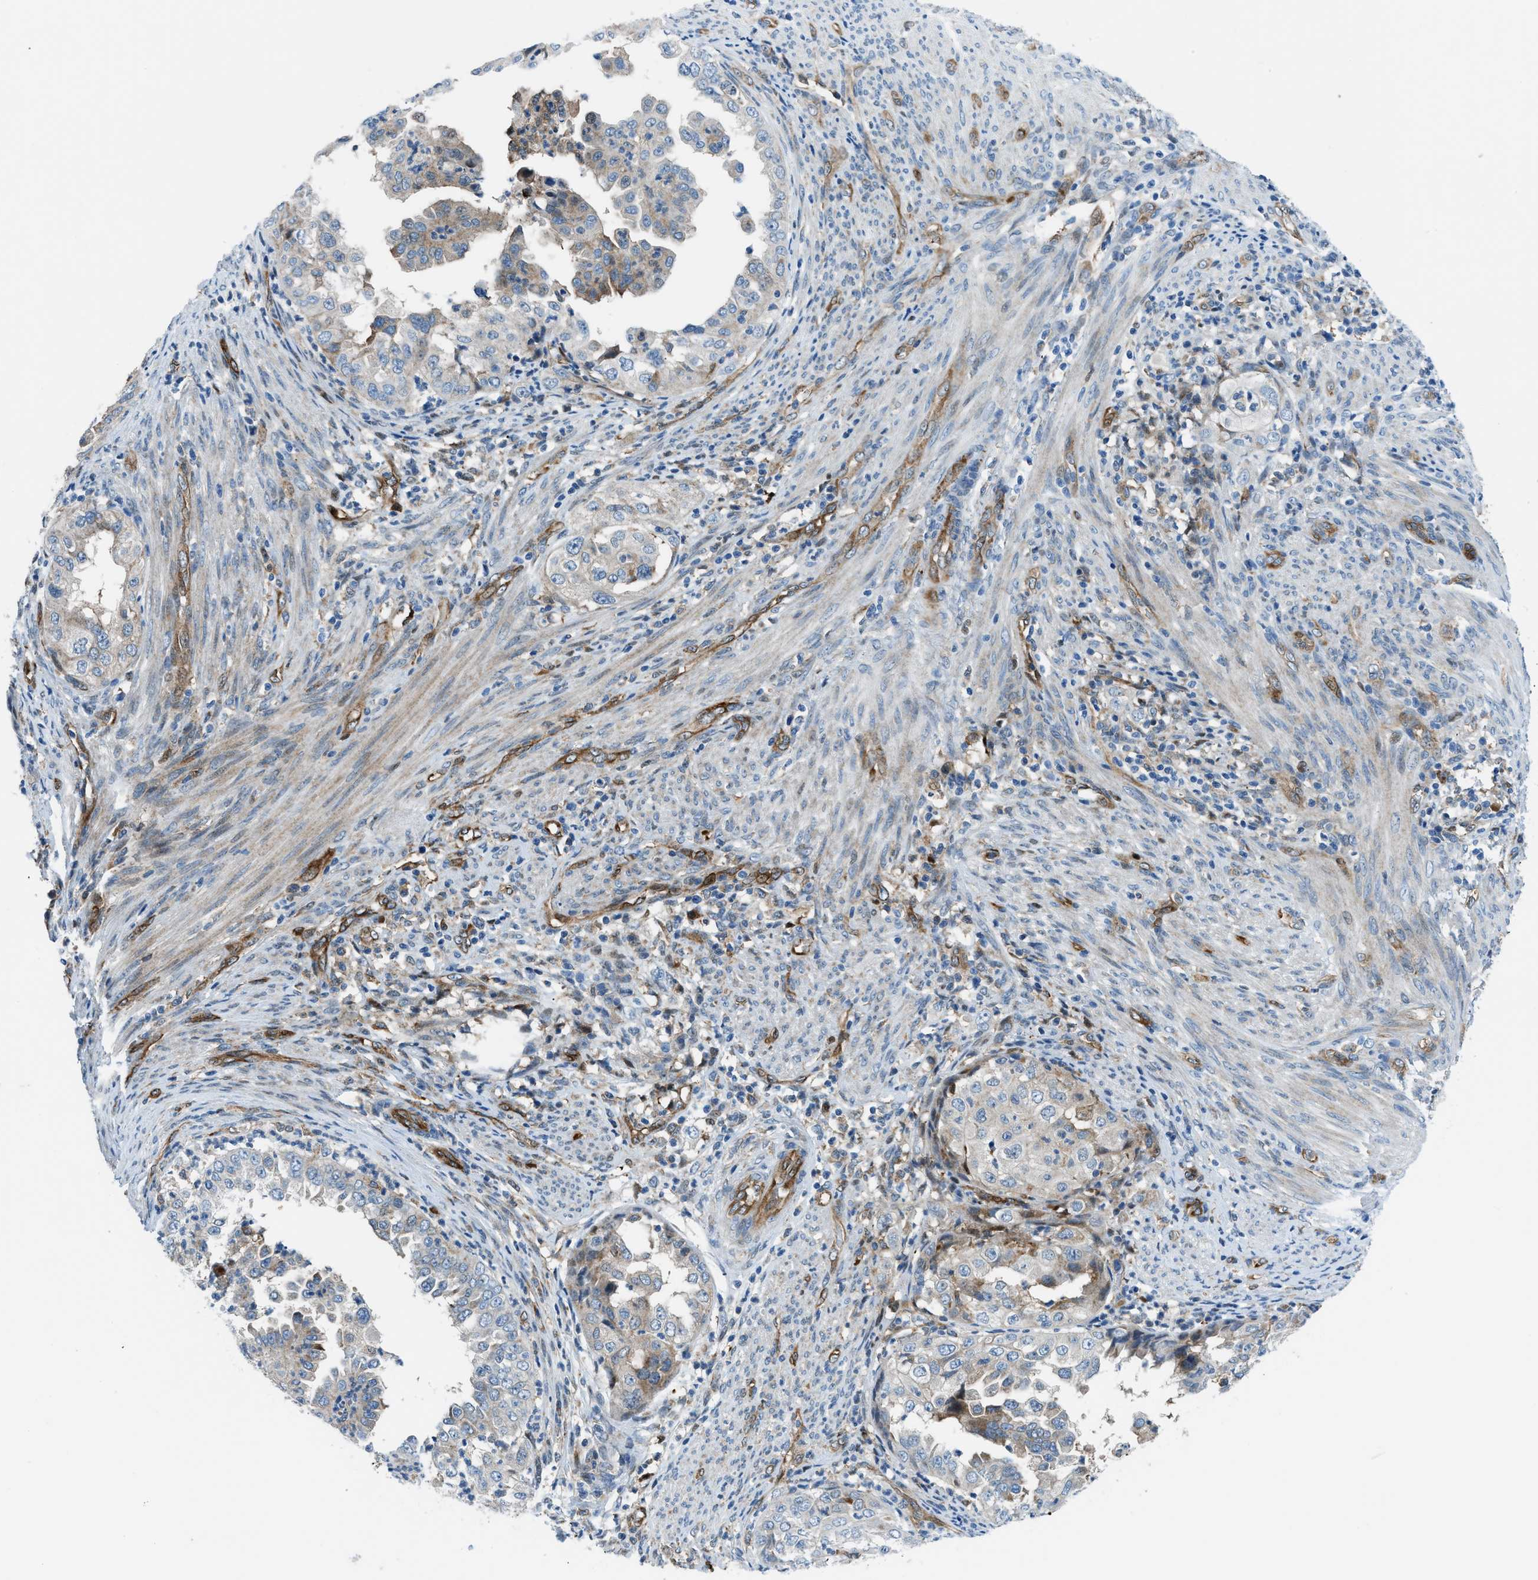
{"staining": {"intensity": "weak", "quantity": "25%-75%", "location": "cytoplasmic/membranous,nuclear"}, "tissue": "endometrial cancer", "cell_type": "Tumor cells", "image_type": "cancer", "snomed": [{"axis": "morphology", "description": "Adenocarcinoma, NOS"}, {"axis": "topography", "description": "Endometrium"}], "caption": "Approximately 25%-75% of tumor cells in endometrial adenocarcinoma display weak cytoplasmic/membranous and nuclear protein expression as visualized by brown immunohistochemical staining.", "gene": "YWHAE", "patient": {"sex": "female", "age": 85}}